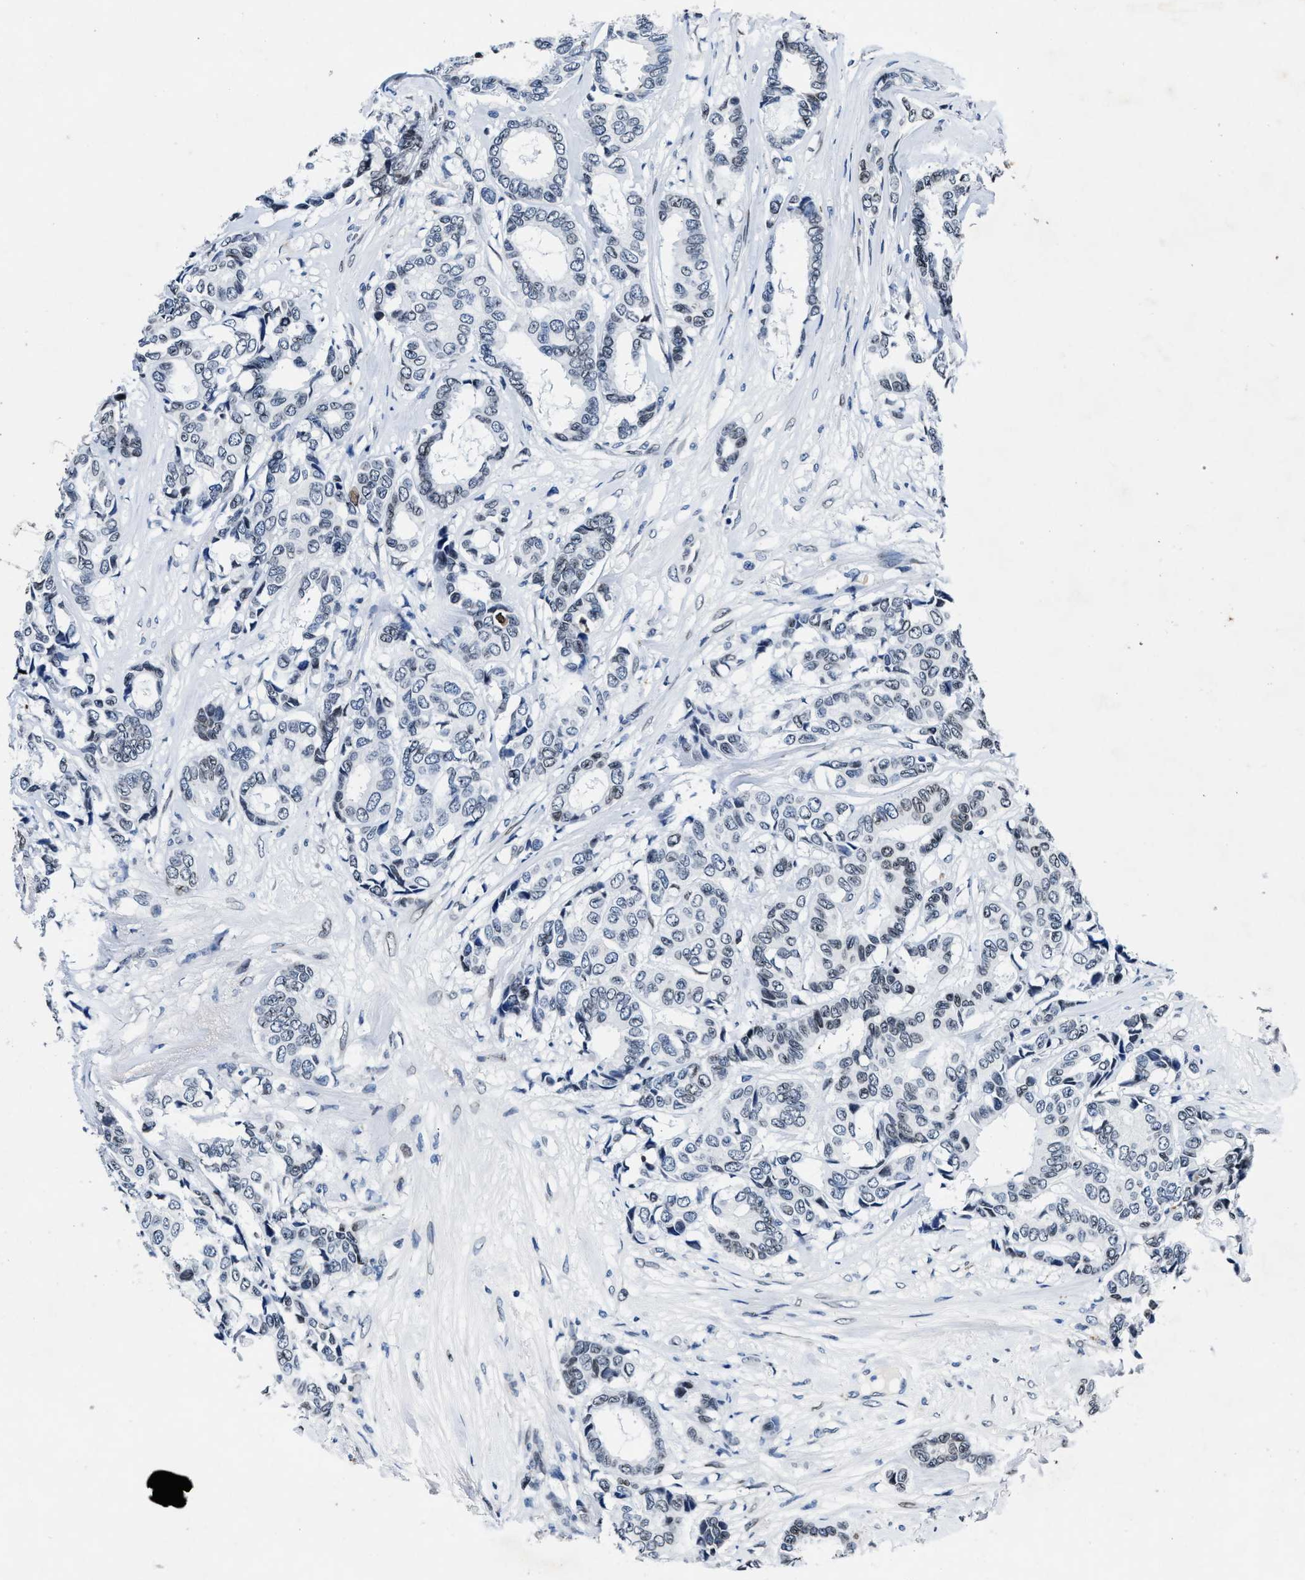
{"staining": {"intensity": "weak", "quantity": "<25%", "location": "nuclear"}, "tissue": "breast cancer", "cell_type": "Tumor cells", "image_type": "cancer", "snomed": [{"axis": "morphology", "description": "Duct carcinoma"}, {"axis": "topography", "description": "Breast"}], "caption": "Tumor cells show no significant protein positivity in breast intraductal carcinoma.", "gene": "UBN2", "patient": {"sex": "female", "age": 87}}